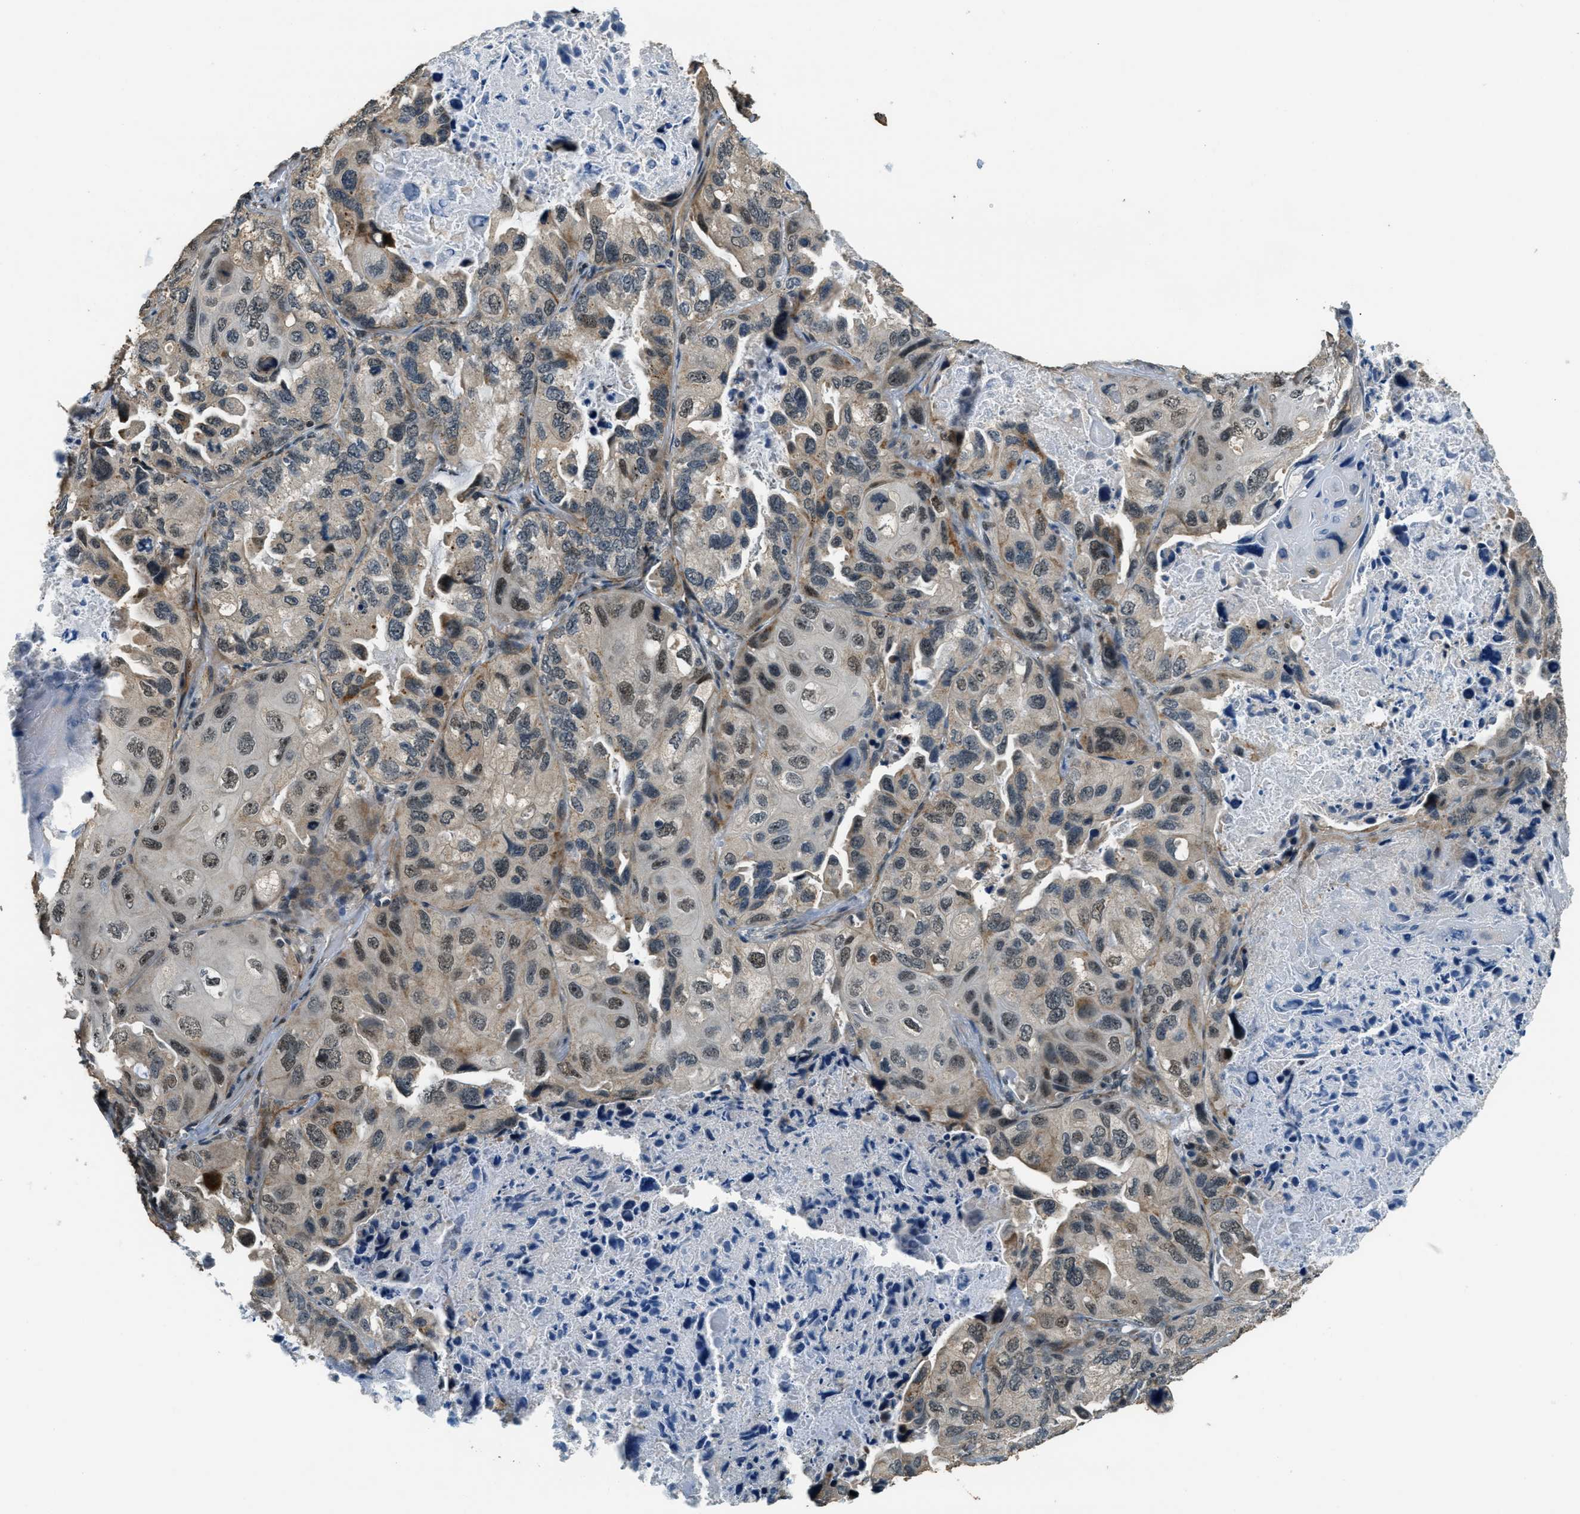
{"staining": {"intensity": "weak", "quantity": ">75%", "location": "cytoplasmic/membranous,nuclear"}, "tissue": "lung cancer", "cell_type": "Tumor cells", "image_type": "cancer", "snomed": [{"axis": "morphology", "description": "Squamous cell carcinoma, NOS"}, {"axis": "topography", "description": "Lung"}], "caption": "Tumor cells reveal weak cytoplasmic/membranous and nuclear staining in approximately >75% of cells in lung cancer (squamous cell carcinoma). The protein is stained brown, and the nuclei are stained in blue (DAB (3,3'-diaminobenzidine) IHC with brightfield microscopy, high magnification).", "gene": "MED21", "patient": {"sex": "female", "age": 73}}